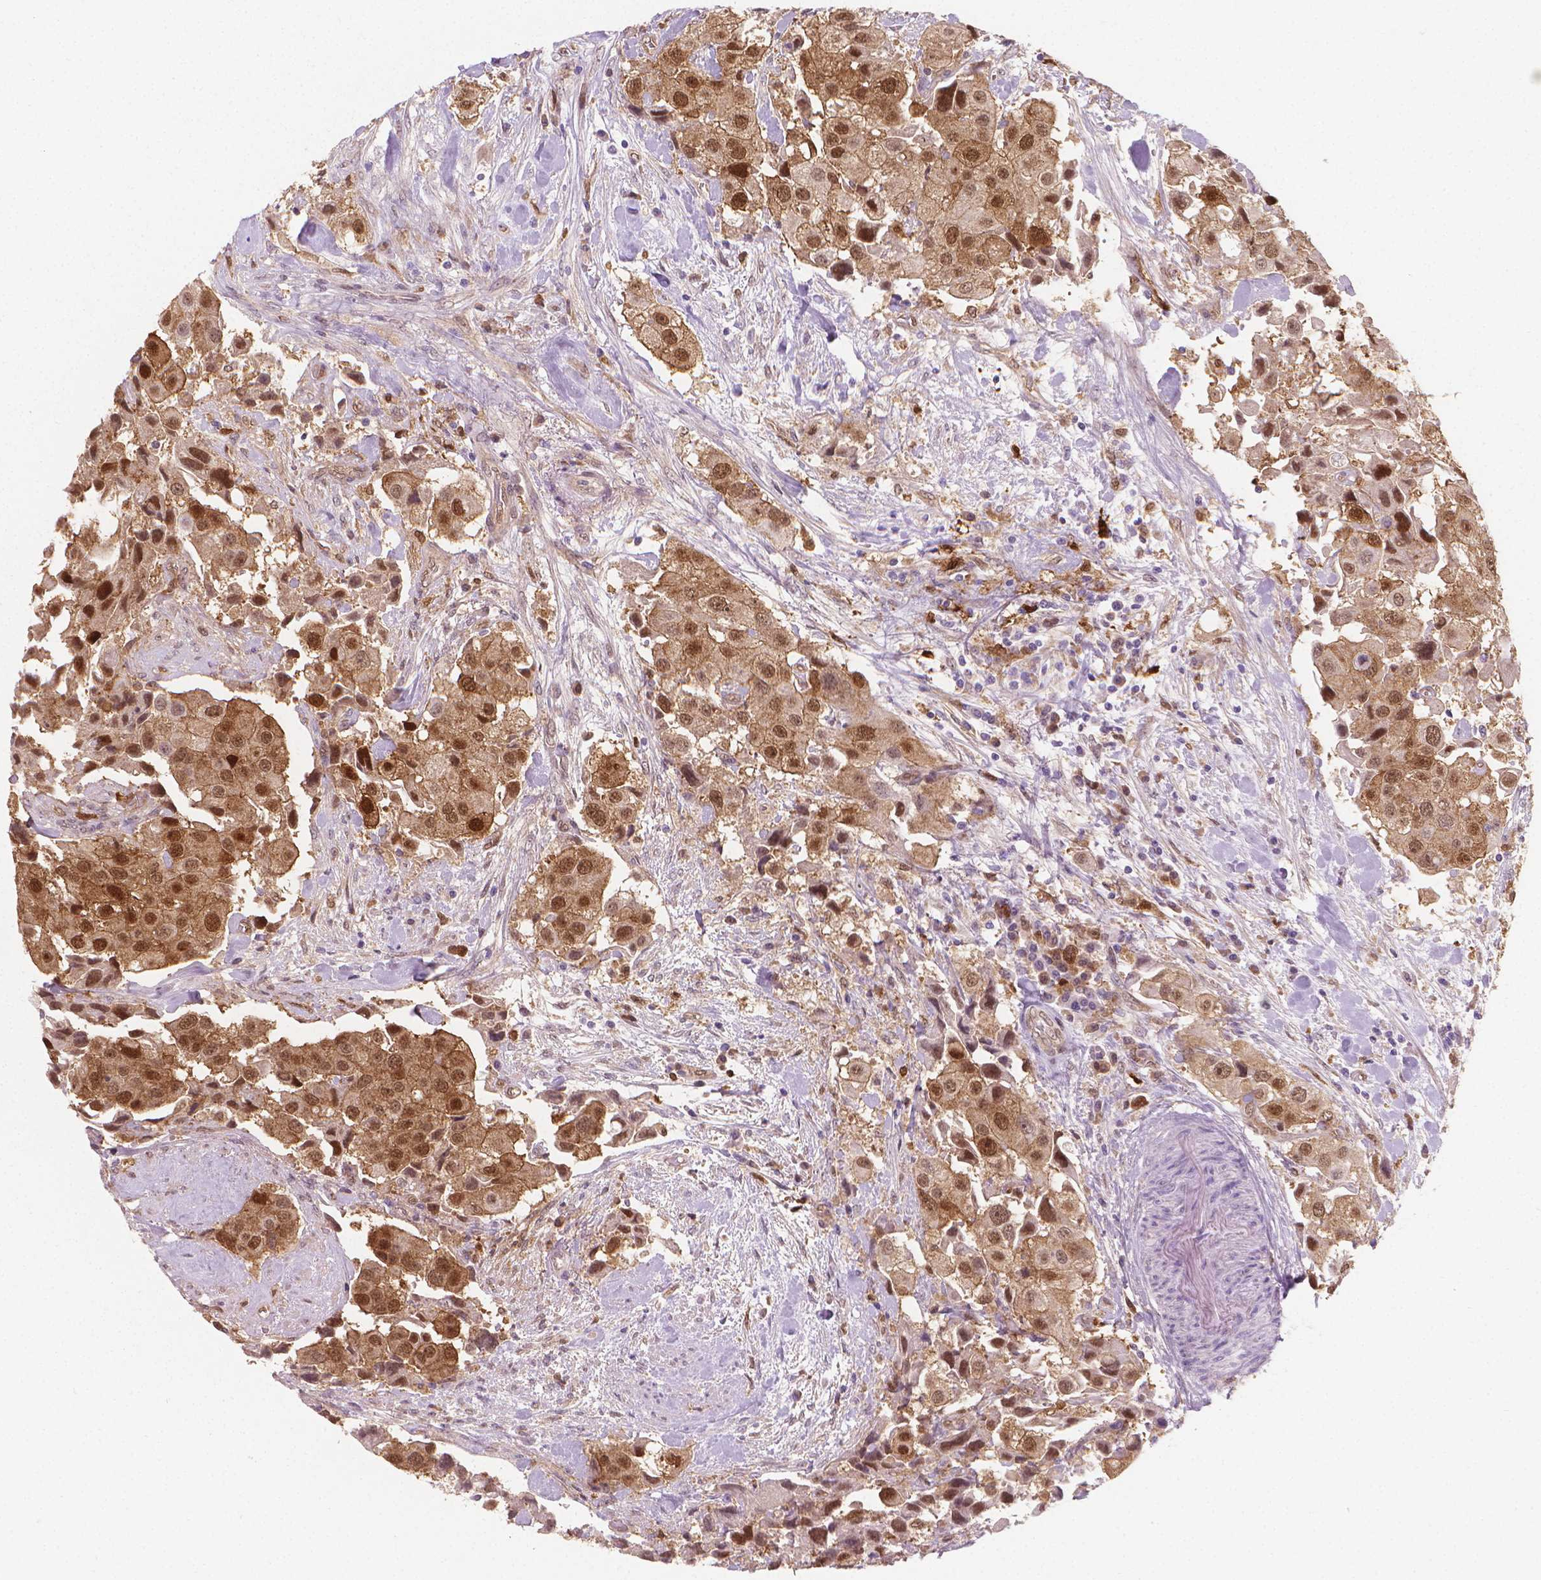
{"staining": {"intensity": "moderate", "quantity": ">75%", "location": "cytoplasmic/membranous,nuclear"}, "tissue": "urothelial cancer", "cell_type": "Tumor cells", "image_type": "cancer", "snomed": [{"axis": "morphology", "description": "Urothelial carcinoma, High grade"}, {"axis": "topography", "description": "Urinary bladder"}], "caption": "High-grade urothelial carcinoma was stained to show a protein in brown. There is medium levels of moderate cytoplasmic/membranous and nuclear positivity in about >75% of tumor cells. (DAB (3,3'-diaminobenzidine) IHC with brightfield microscopy, high magnification).", "gene": "TNFAIP2", "patient": {"sex": "female", "age": 64}}